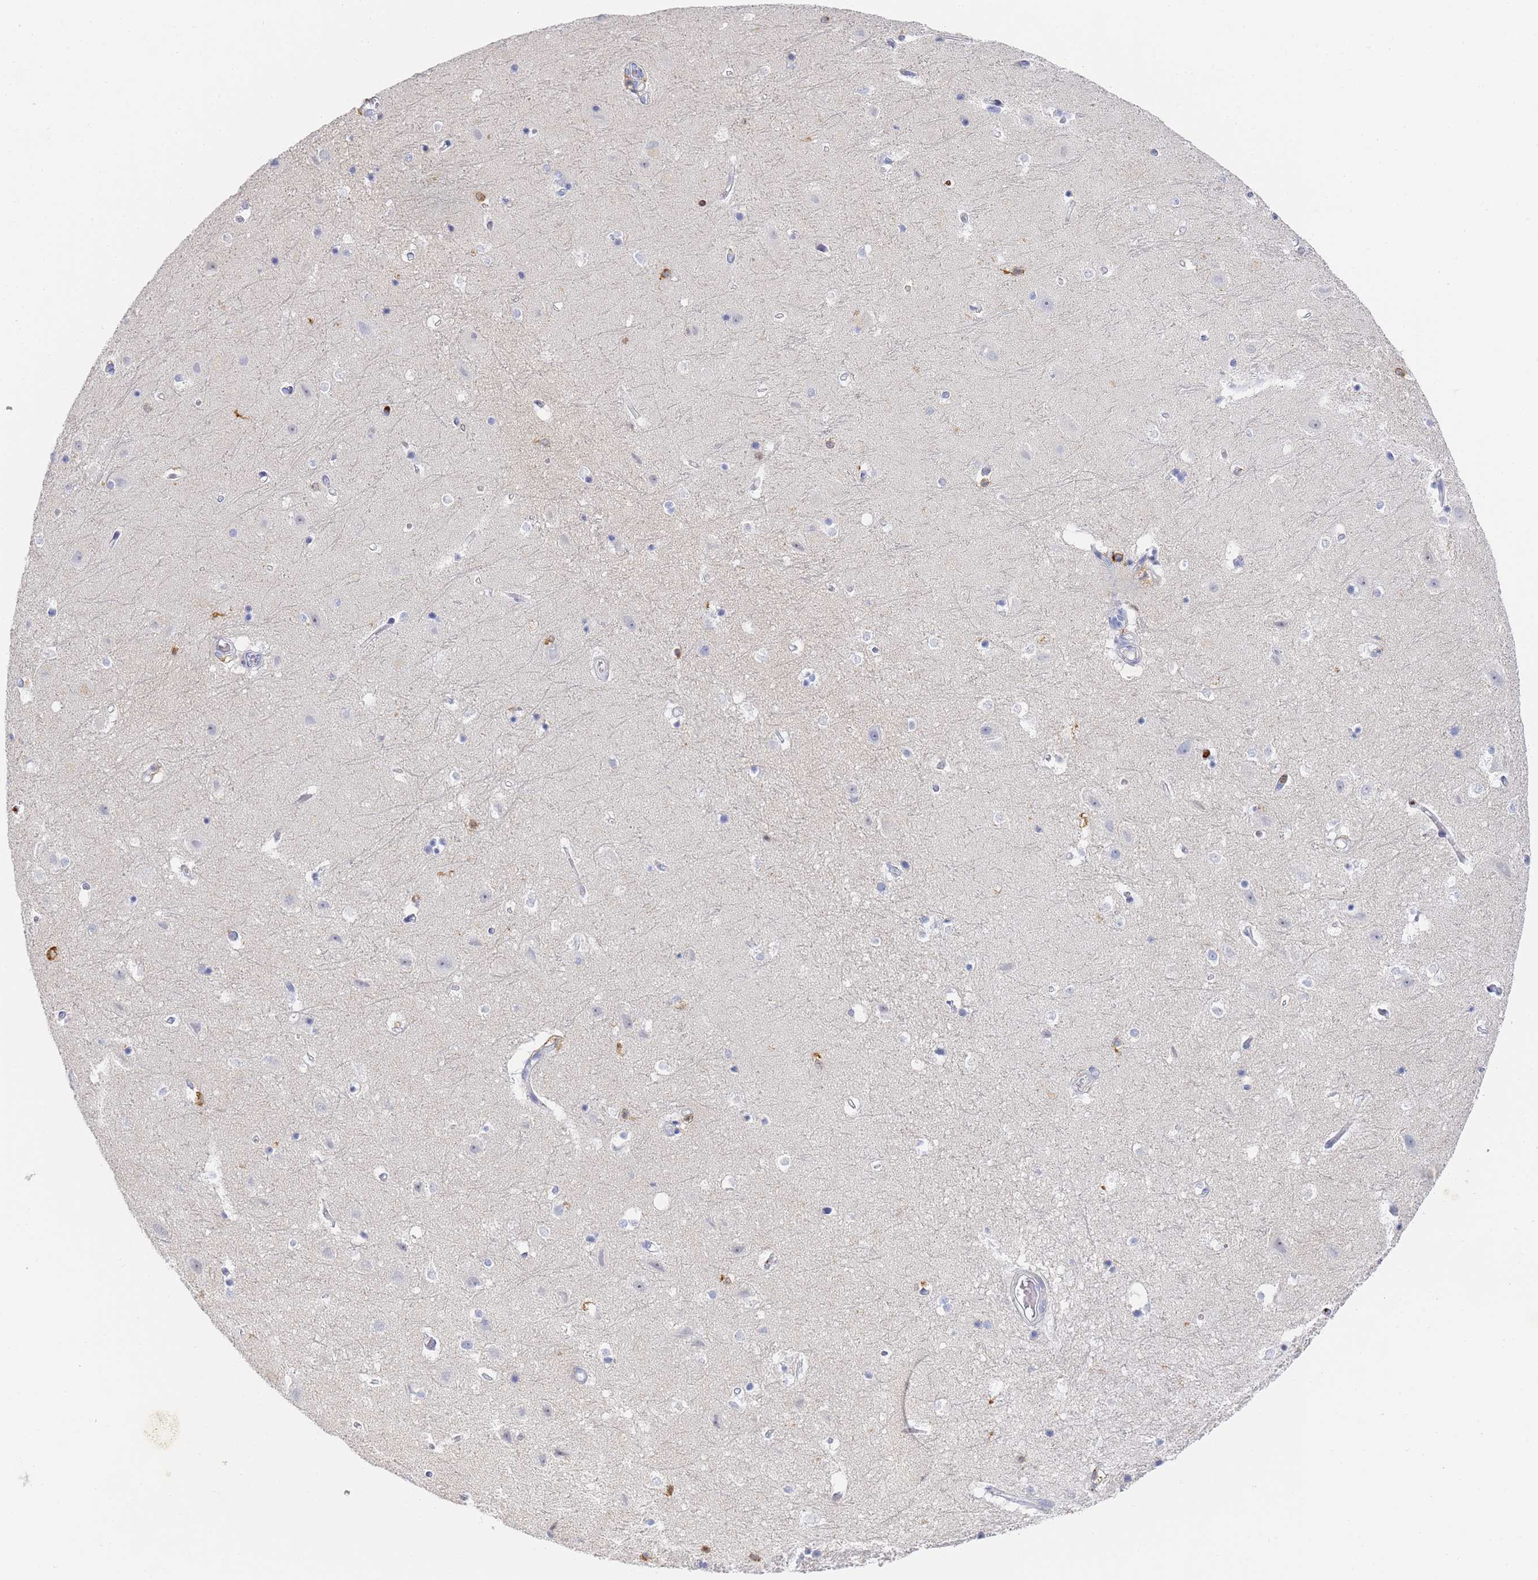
{"staining": {"intensity": "negative", "quantity": "none", "location": "none"}, "tissue": "hippocampus", "cell_type": "Glial cells", "image_type": "normal", "snomed": [{"axis": "morphology", "description": "Normal tissue, NOS"}, {"axis": "topography", "description": "Hippocampus"}], "caption": "Immunohistochemistry of benign hippocampus displays no expression in glial cells. (DAB immunohistochemistry (IHC) visualized using brightfield microscopy, high magnification).", "gene": "BIN2", "patient": {"sex": "female", "age": 52}}